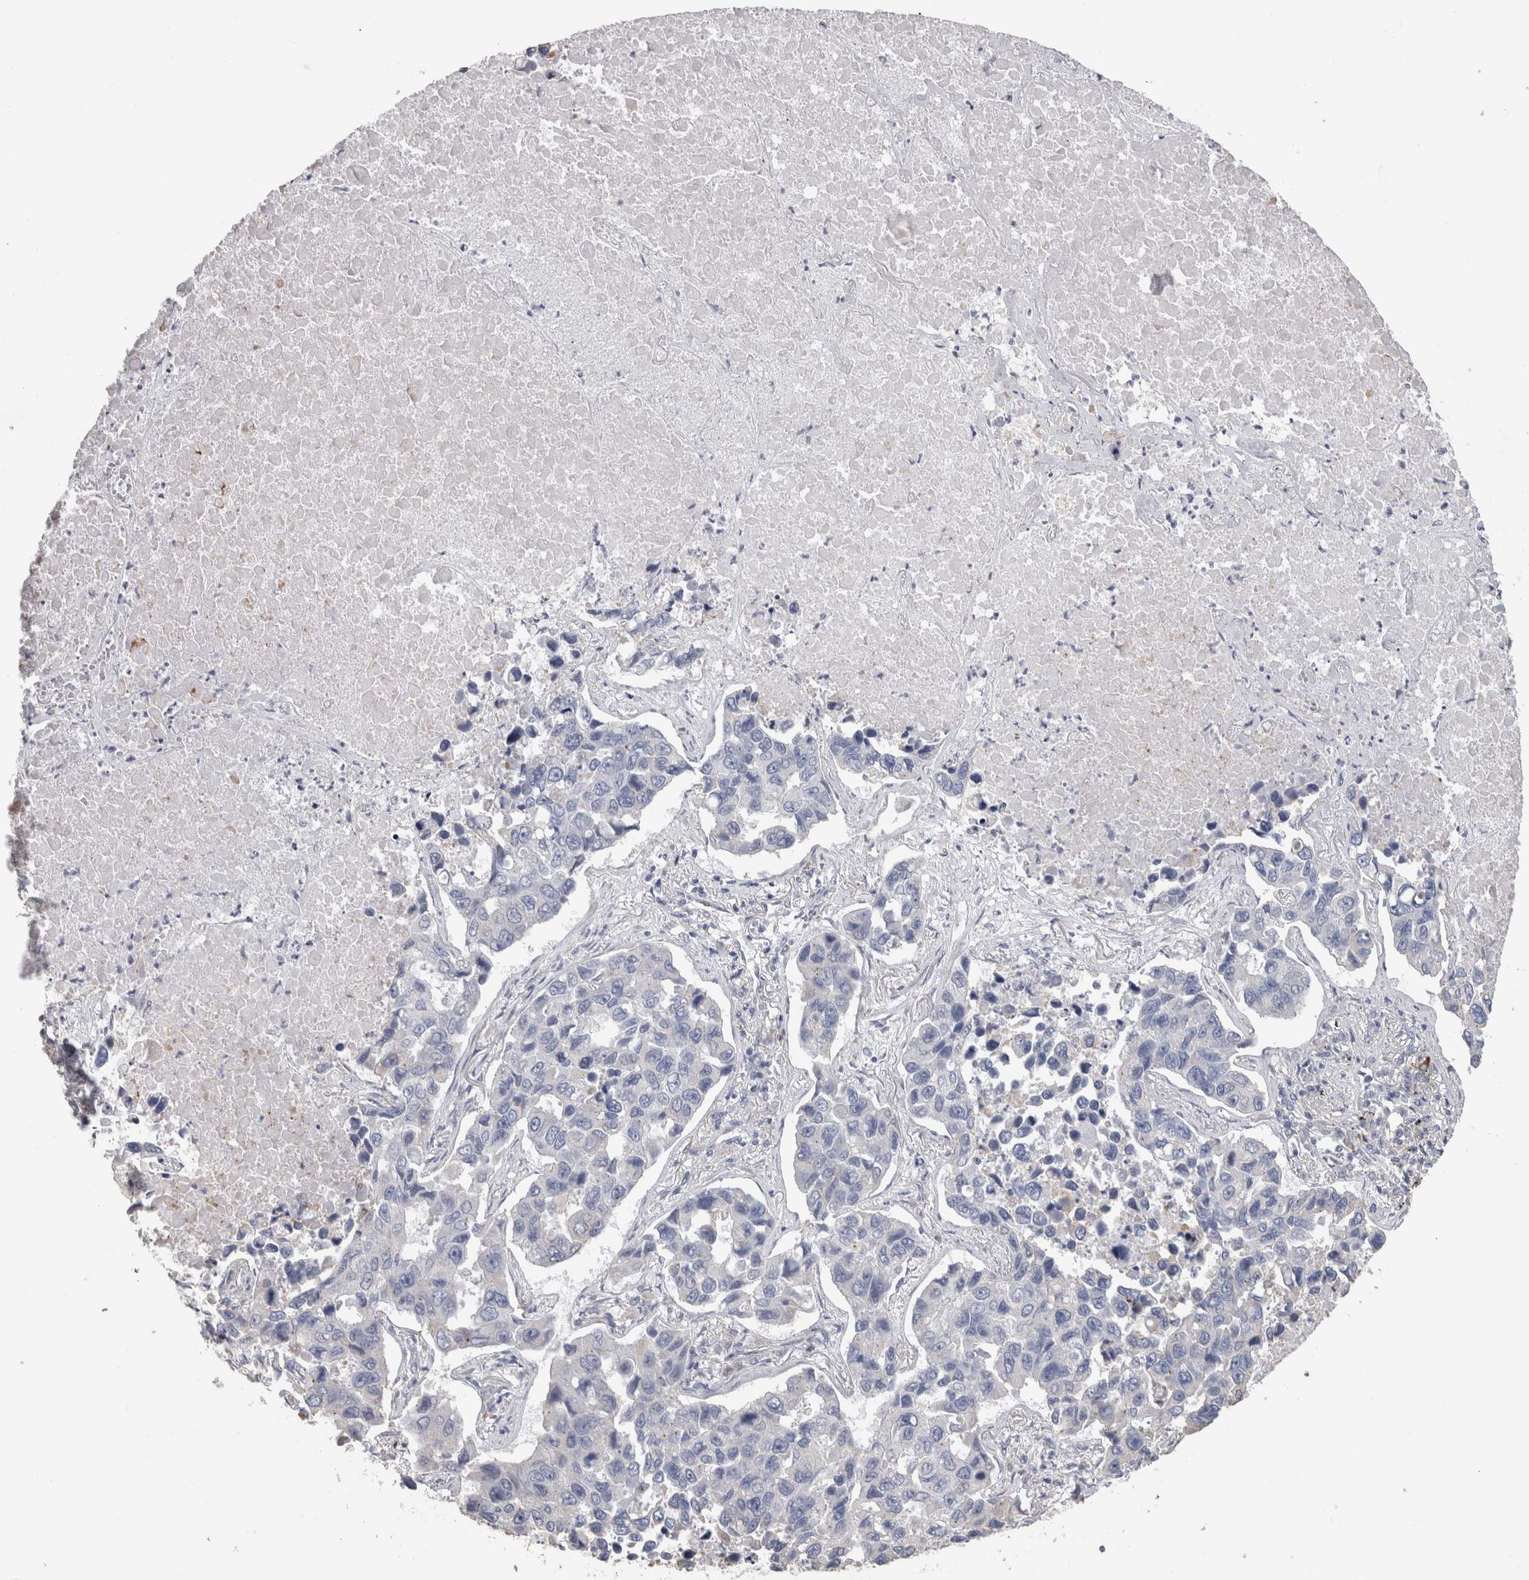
{"staining": {"intensity": "negative", "quantity": "none", "location": "none"}, "tissue": "lung cancer", "cell_type": "Tumor cells", "image_type": "cancer", "snomed": [{"axis": "morphology", "description": "Adenocarcinoma, NOS"}, {"axis": "topography", "description": "Lung"}], "caption": "Image shows no significant protein positivity in tumor cells of adenocarcinoma (lung). (DAB (3,3'-diaminobenzidine) immunohistochemistry with hematoxylin counter stain).", "gene": "IL33", "patient": {"sex": "male", "age": 64}}